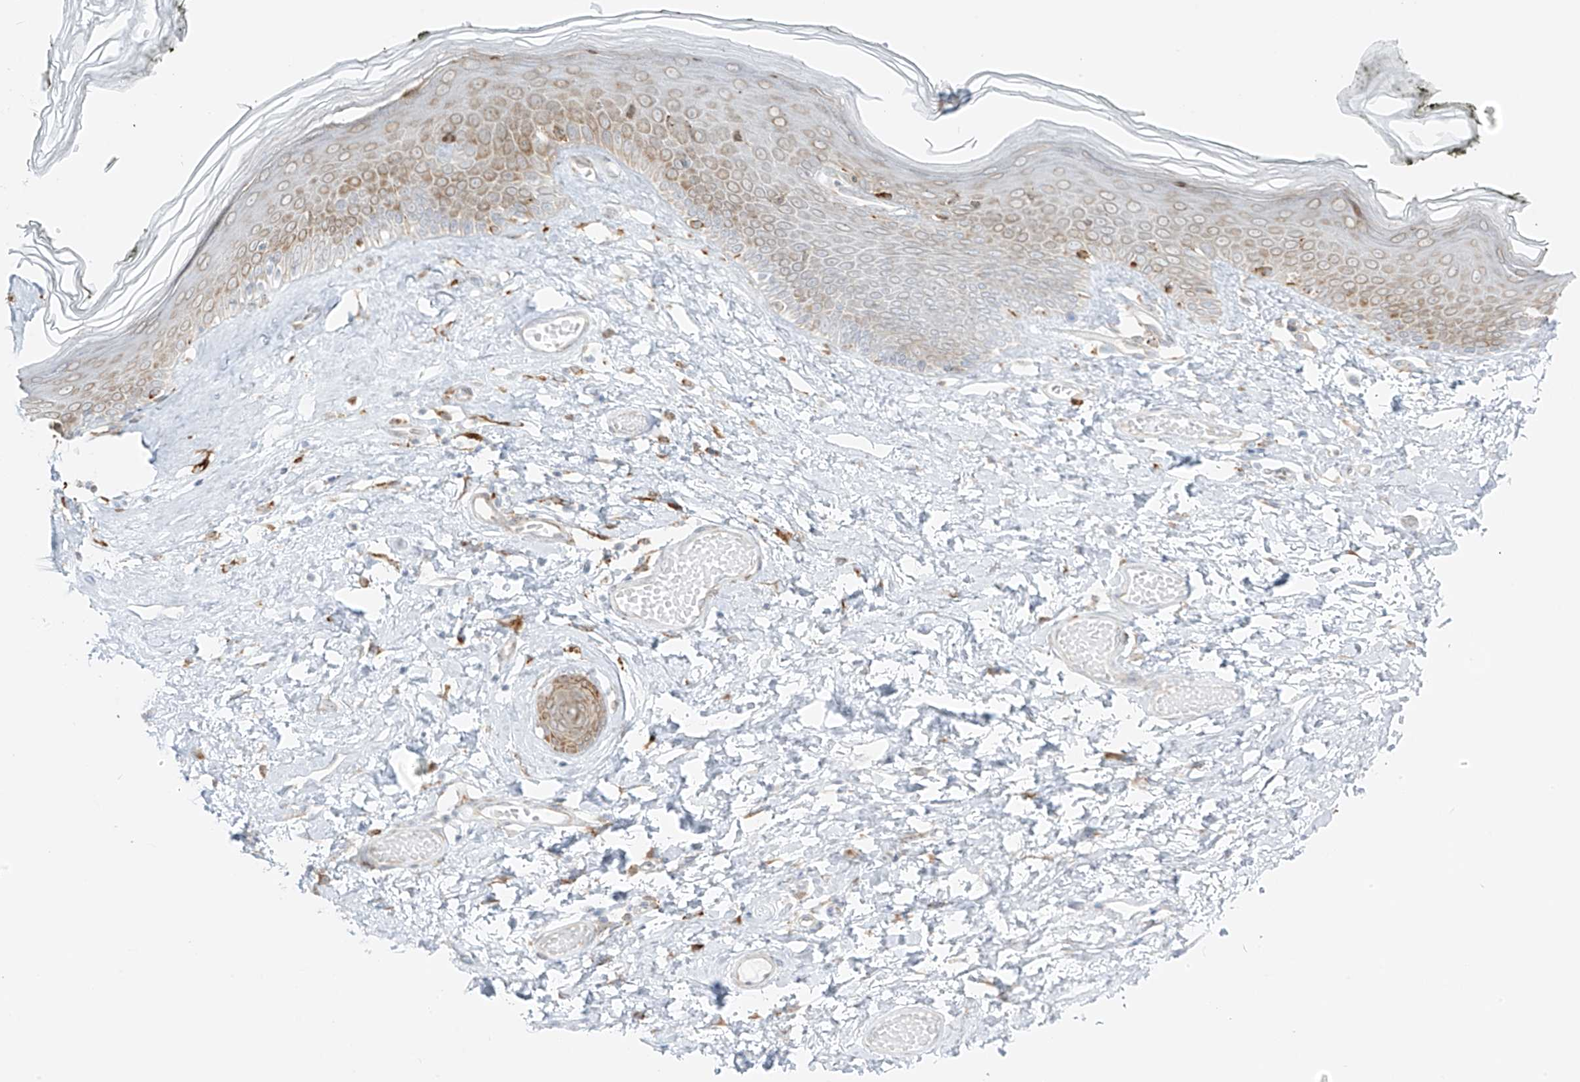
{"staining": {"intensity": "weak", "quantity": "25%-75%", "location": "cytoplasmic/membranous"}, "tissue": "skin", "cell_type": "Epidermal cells", "image_type": "normal", "snomed": [{"axis": "morphology", "description": "Normal tissue, NOS"}, {"axis": "morphology", "description": "Inflammation, NOS"}, {"axis": "topography", "description": "Vulva"}], "caption": "Immunohistochemical staining of unremarkable skin shows weak cytoplasmic/membranous protein expression in about 25%-75% of epidermal cells.", "gene": "LRRC59", "patient": {"sex": "female", "age": 84}}